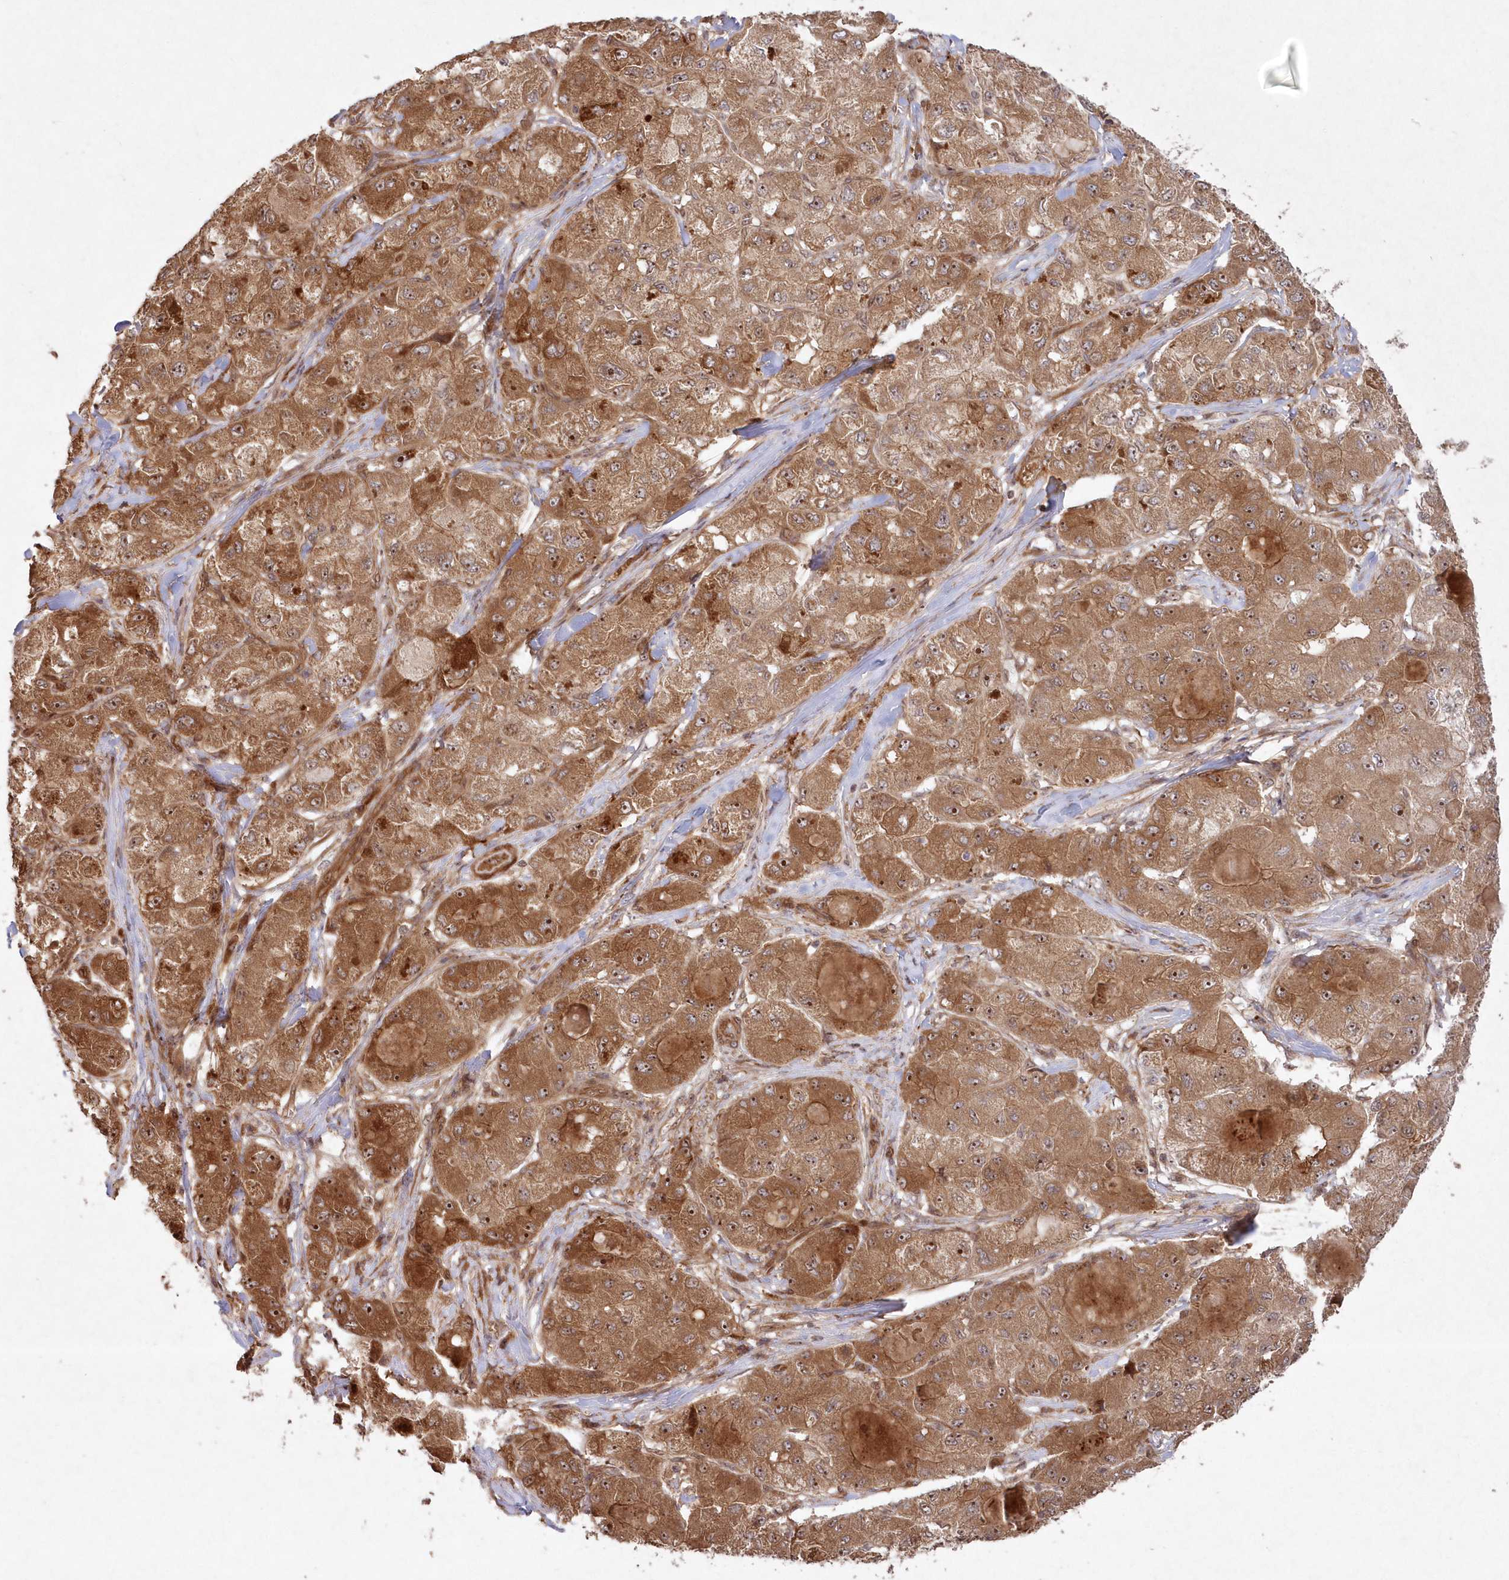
{"staining": {"intensity": "moderate", "quantity": ">75%", "location": "cytoplasmic/membranous,nuclear"}, "tissue": "liver cancer", "cell_type": "Tumor cells", "image_type": "cancer", "snomed": [{"axis": "morphology", "description": "Carcinoma, Hepatocellular, NOS"}, {"axis": "topography", "description": "Liver"}], "caption": "Brown immunohistochemical staining in human liver cancer (hepatocellular carcinoma) shows moderate cytoplasmic/membranous and nuclear positivity in about >75% of tumor cells. The protein of interest is stained brown, and the nuclei are stained in blue (DAB IHC with brightfield microscopy, high magnification).", "gene": "SERINC1", "patient": {"sex": "male", "age": 80}}